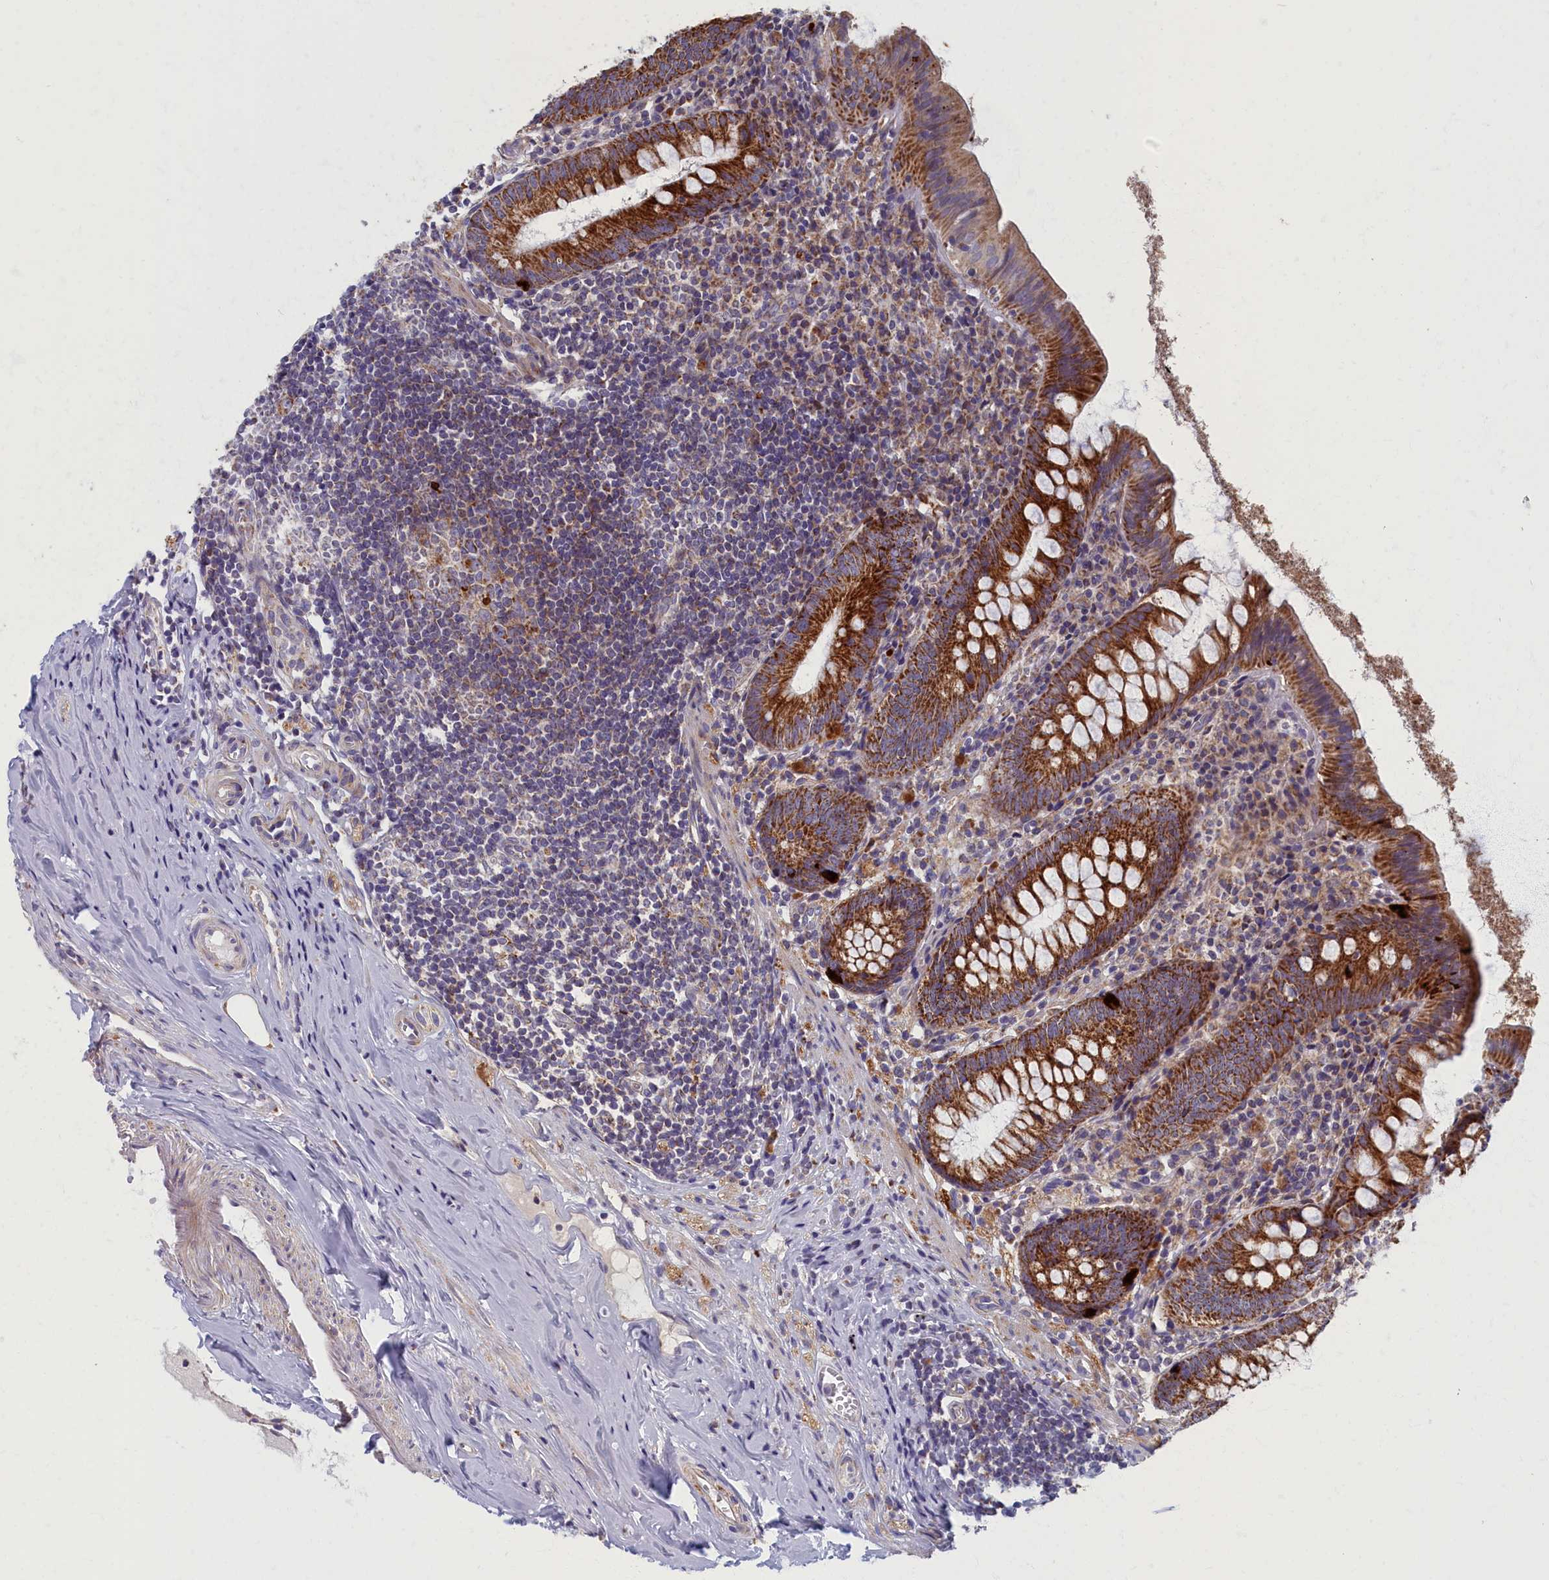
{"staining": {"intensity": "strong", "quantity": ">75%", "location": "cytoplasmic/membranous"}, "tissue": "appendix", "cell_type": "Glandular cells", "image_type": "normal", "snomed": [{"axis": "morphology", "description": "Normal tissue, NOS"}, {"axis": "topography", "description": "Appendix"}], "caption": "Immunohistochemical staining of unremarkable appendix reveals high levels of strong cytoplasmic/membranous positivity in approximately >75% of glandular cells. The staining was performed using DAB (3,3'-diaminobenzidine) to visualize the protein expression in brown, while the nuclei were stained in blue with hematoxylin (Magnification: 20x).", "gene": "MRPS25", "patient": {"sex": "female", "age": 51}}